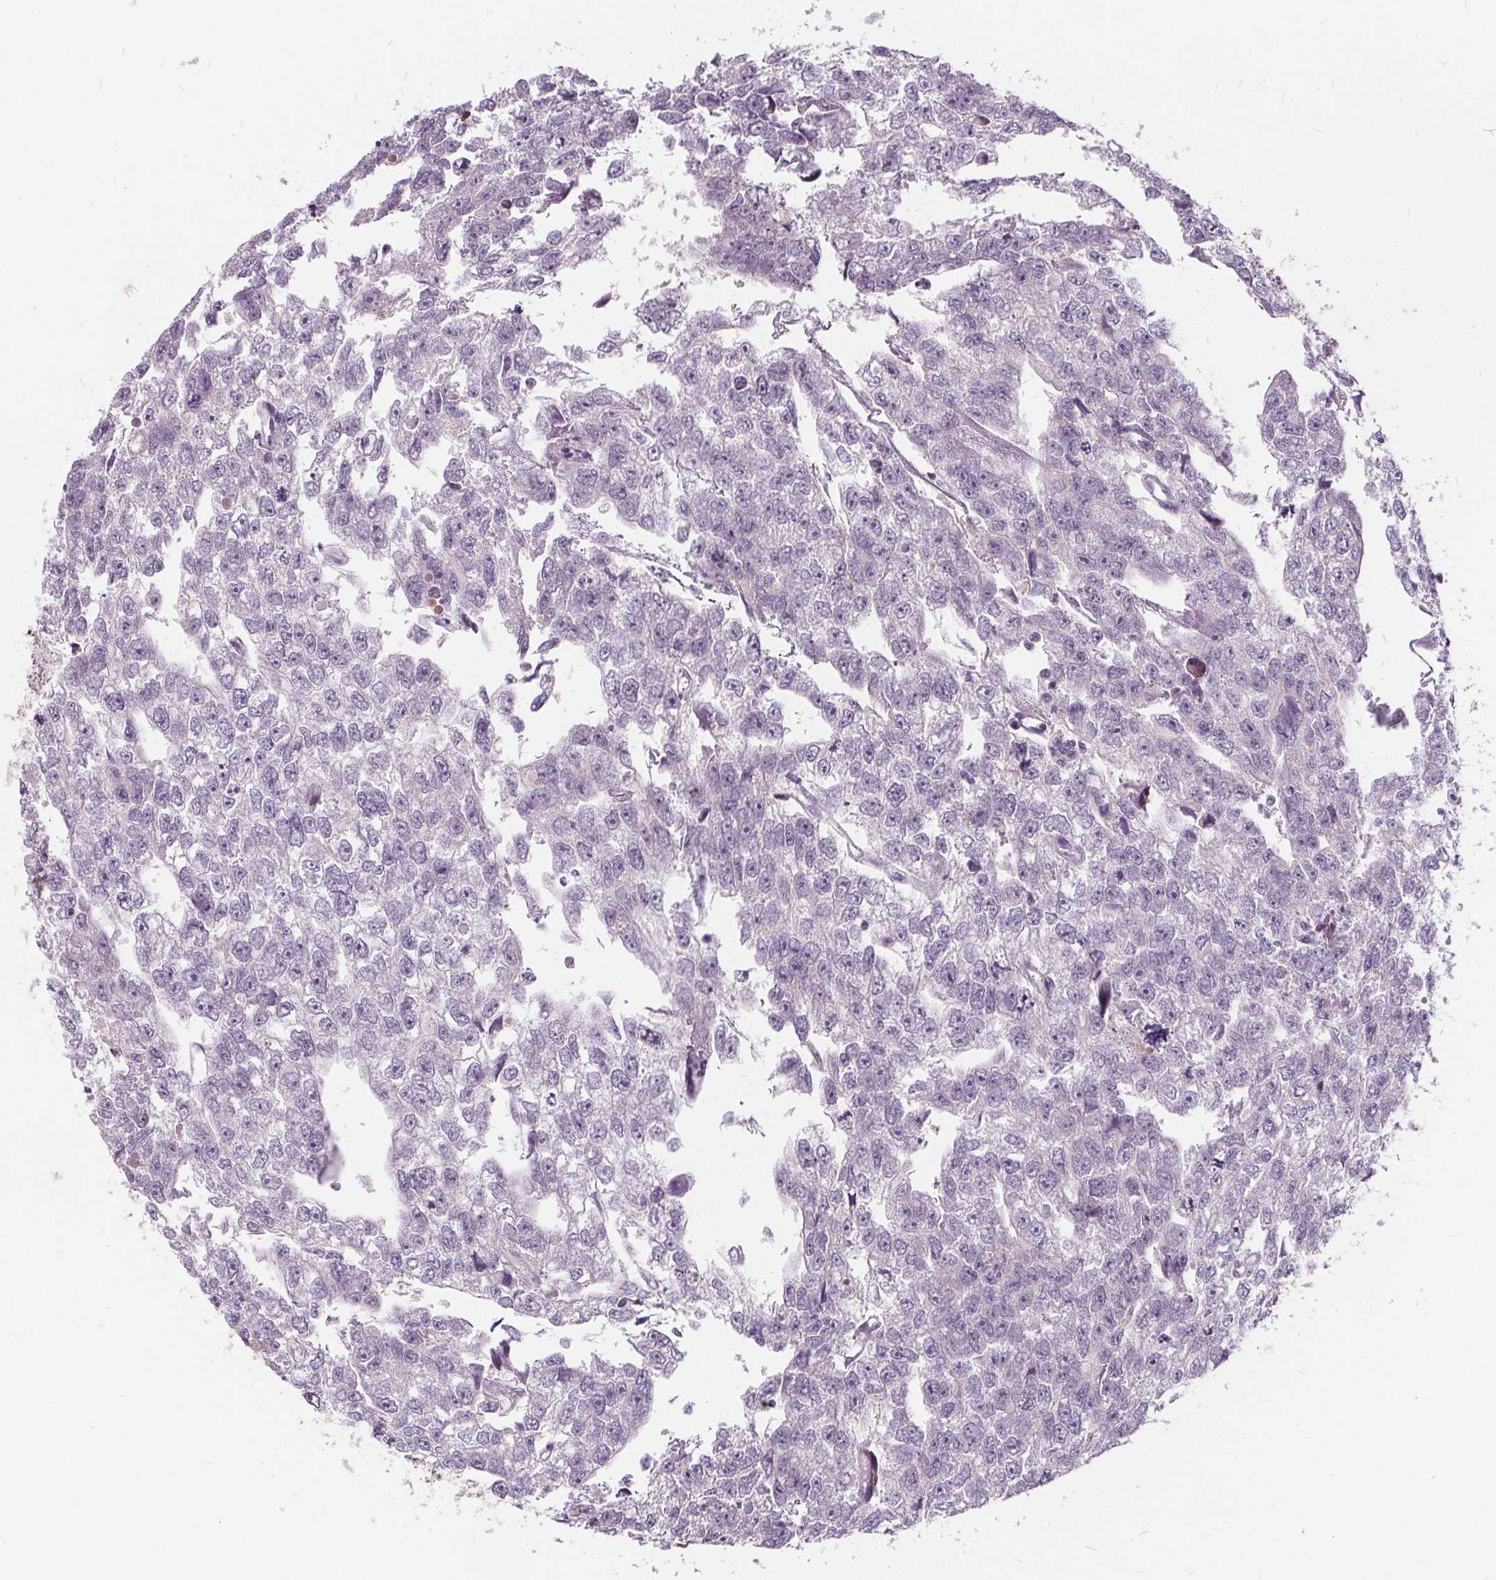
{"staining": {"intensity": "negative", "quantity": "none", "location": "none"}, "tissue": "testis cancer", "cell_type": "Tumor cells", "image_type": "cancer", "snomed": [{"axis": "morphology", "description": "Carcinoma, Embryonal, NOS"}, {"axis": "morphology", "description": "Teratoma, malignant, NOS"}, {"axis": "topography", "description": "Testis"}], "caption": "Testis embryonal carcinoma was stained to show a protein in brown. There is no significant expression in tumor cells. (DAB immunohistochemistry, high magnification).", "gene": "HAAO", "patient": {"sex": "male", "age": 44}}